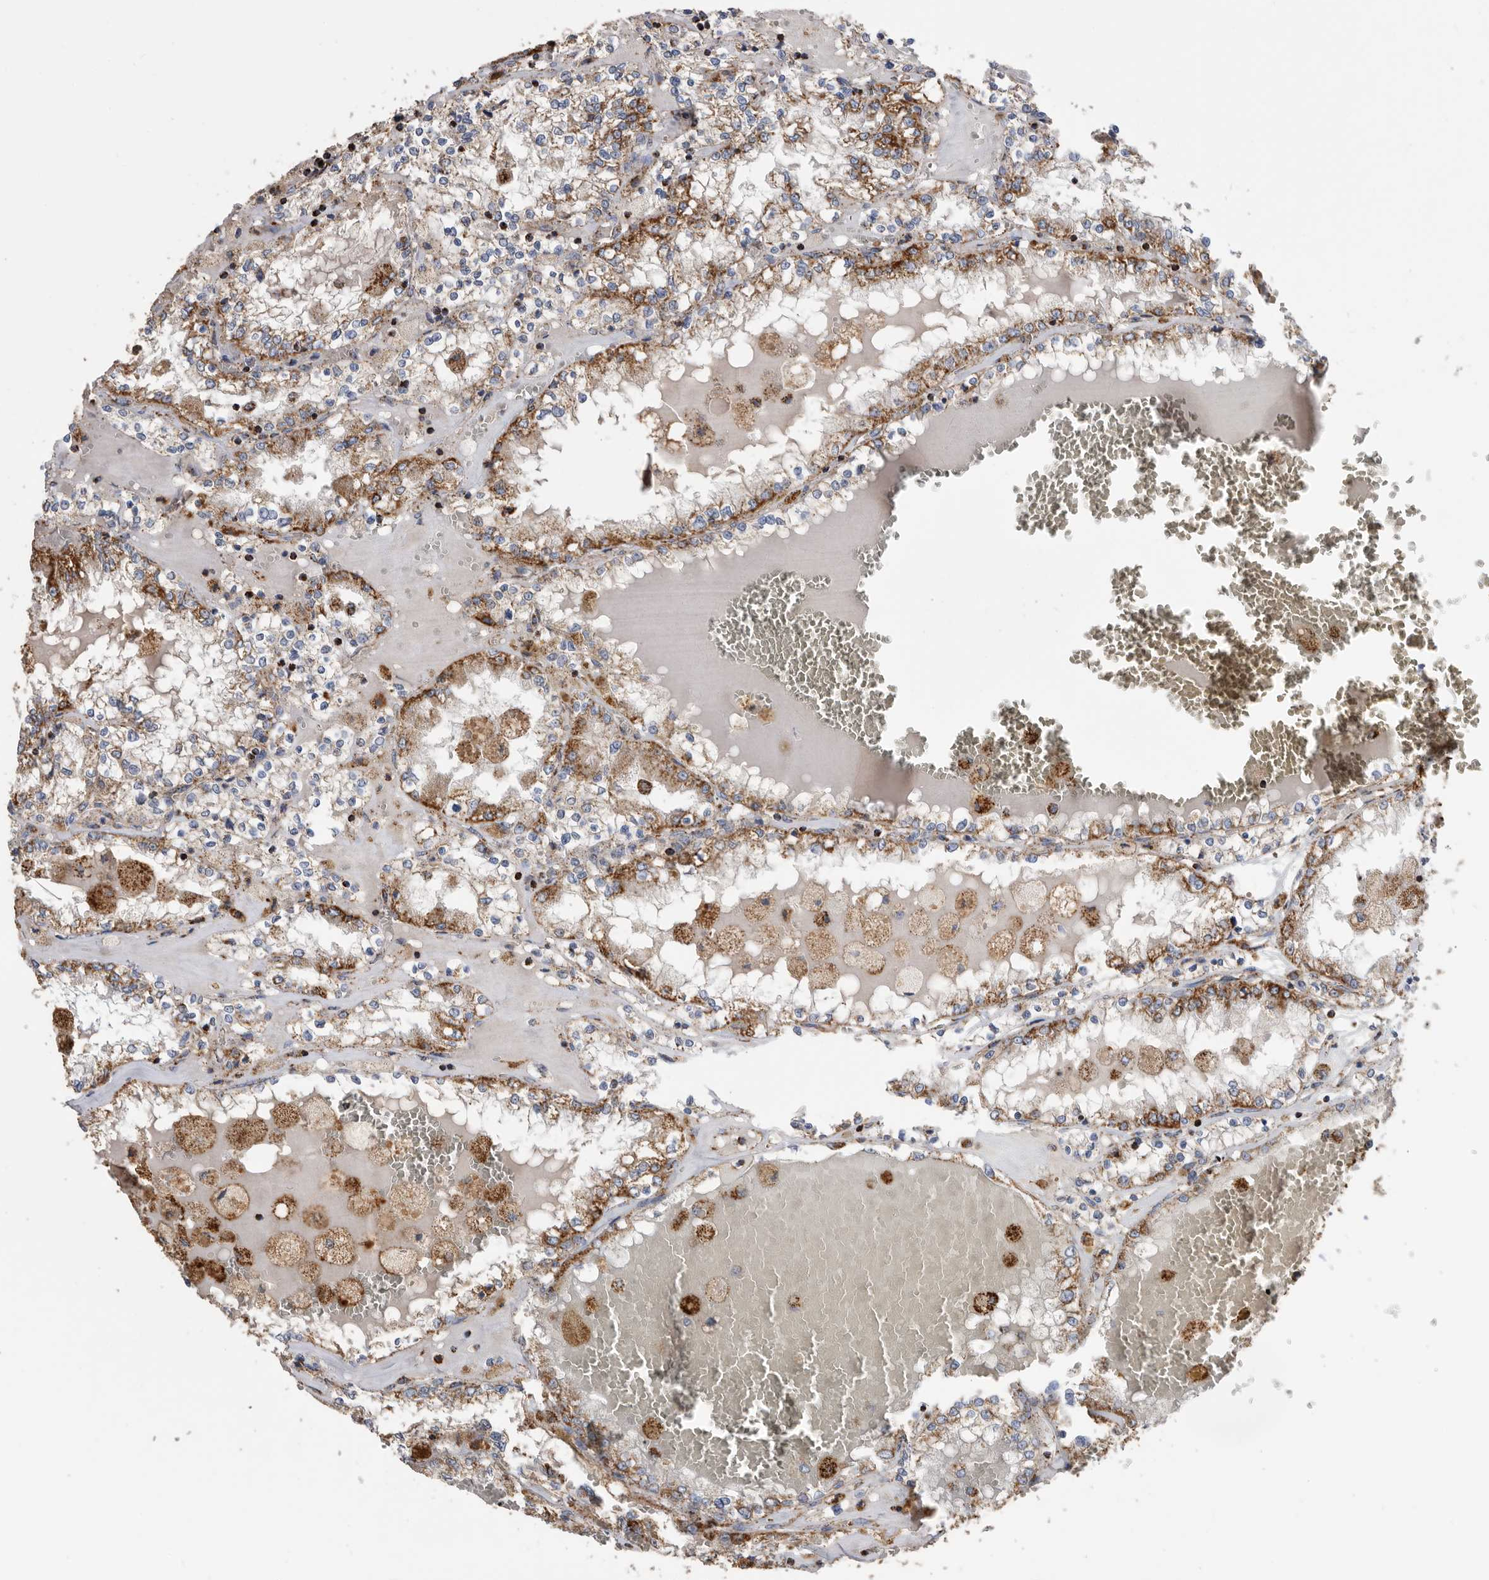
{"staining": {"intensity": "strong", "quantity": ">75%", "location": "cytoplasmic/membranous"}, "tissue": "renal cancer", "cell_type": "Tumor cells", "image_type": "cancer", "snomed": [{"axis": "morphology", "description": "Adenocarcinoma, NOS"}, {"axis": "topography", "description": "Kidney"}], "caption": "Immunohistochemistry histopathology image of human renal cancer stained for a protein (brown), which reveals high levels of strong cytoplasmic/membranous positivity in about >75% of tumor cells.", "gene": "WFDC1", "patient": {"sex": "female", "age": 56}}